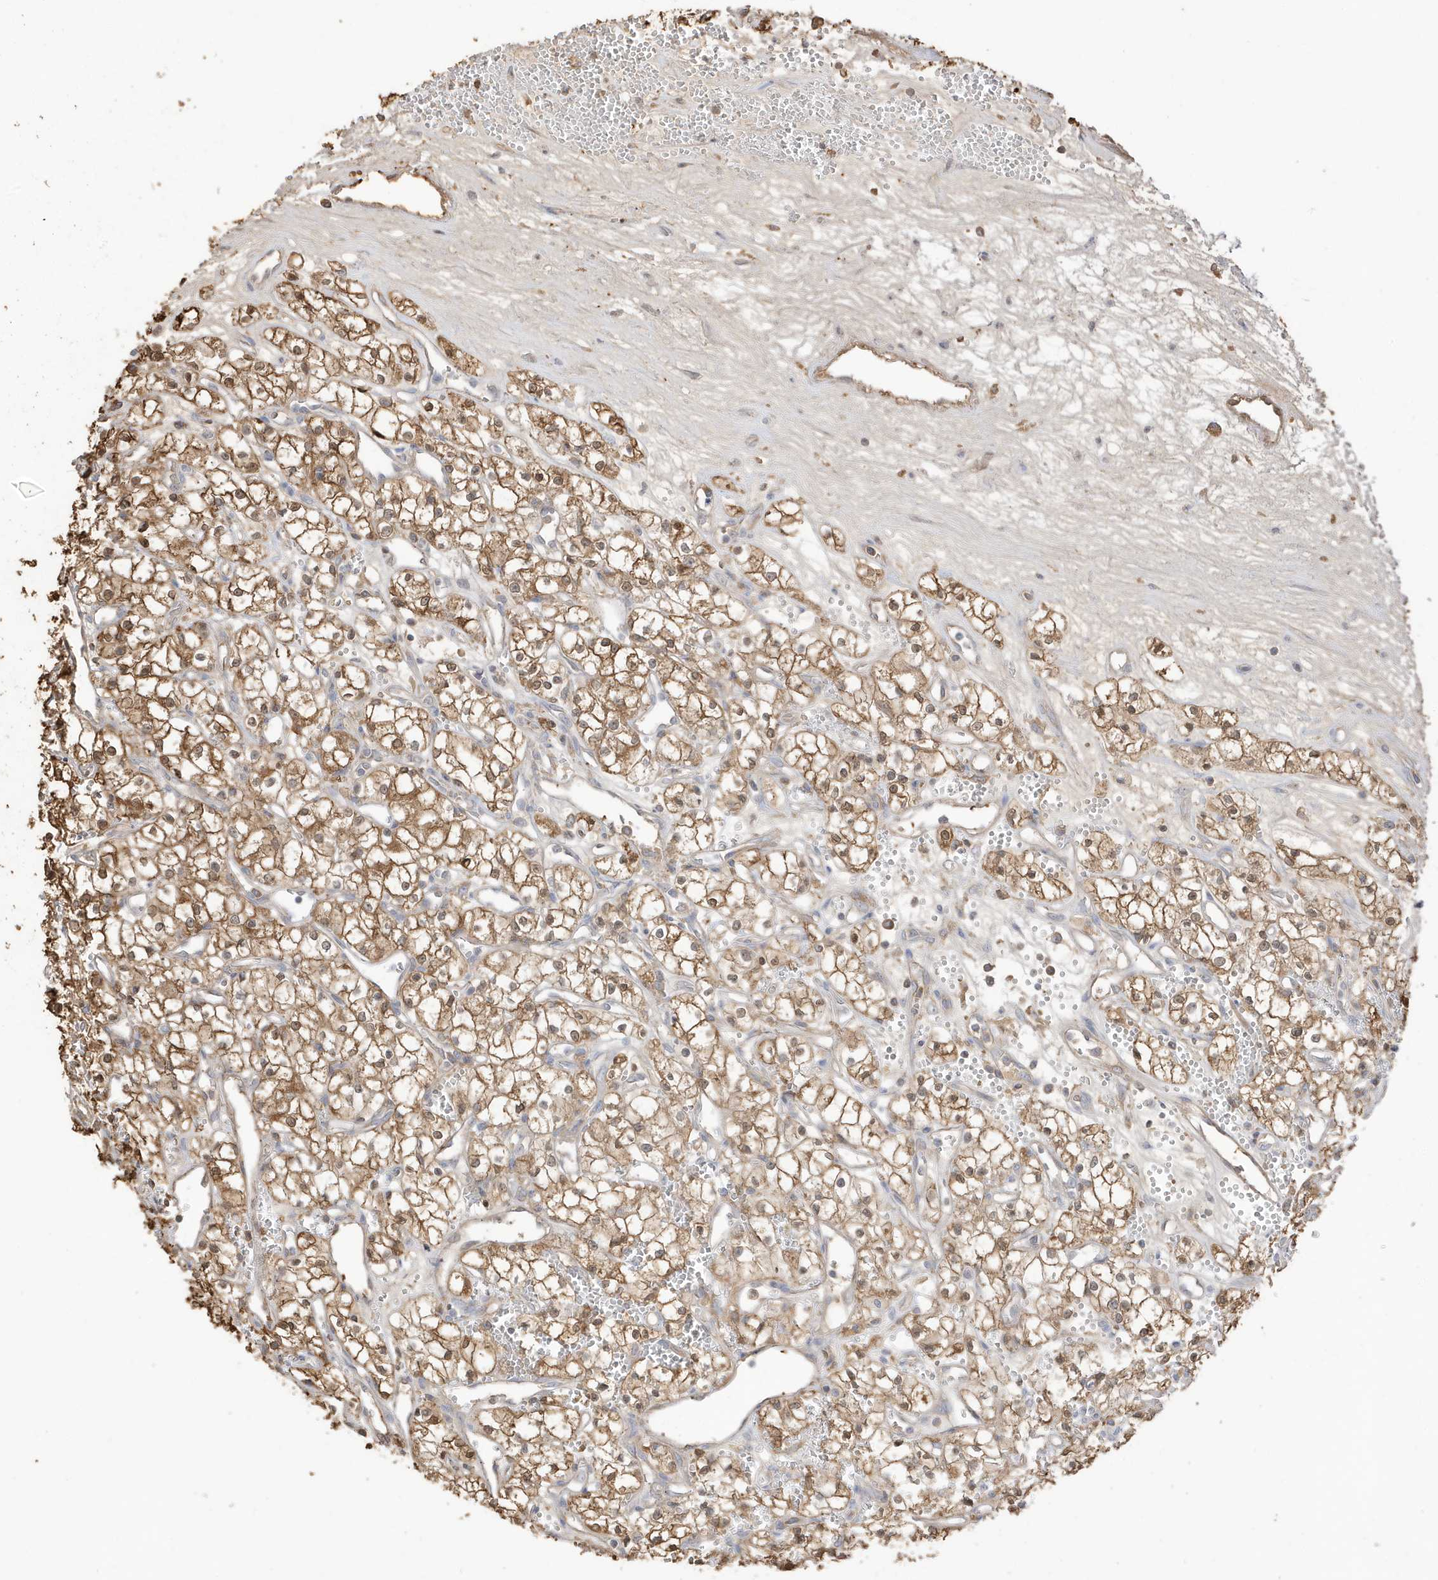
{"staining": {"intensity": "moderate", "quantity": ">75%", "location": "cytoplasmic/membranous"}, "tissue": "renal cancer", "cell_type": "Tumor cells", "image_type": "cancer", "snomed": [{"axis": "morphology", "description": "Adenocarcinoma, NOS"}, {"axis": "topography", "description": "Kidney"}], "caption": "IHC (DAB (3,3'-diaminobenzidine)) staining of human renal cancer (adenocarcinoma) reveals moderate cytoplasmic/membranous protein staining in approximately >75% of tumor cells. (DAB IHC with brightfield microscopy, high magnification).", "gene": "AZI2", "patient": {"sex": "male", "age": 59}}